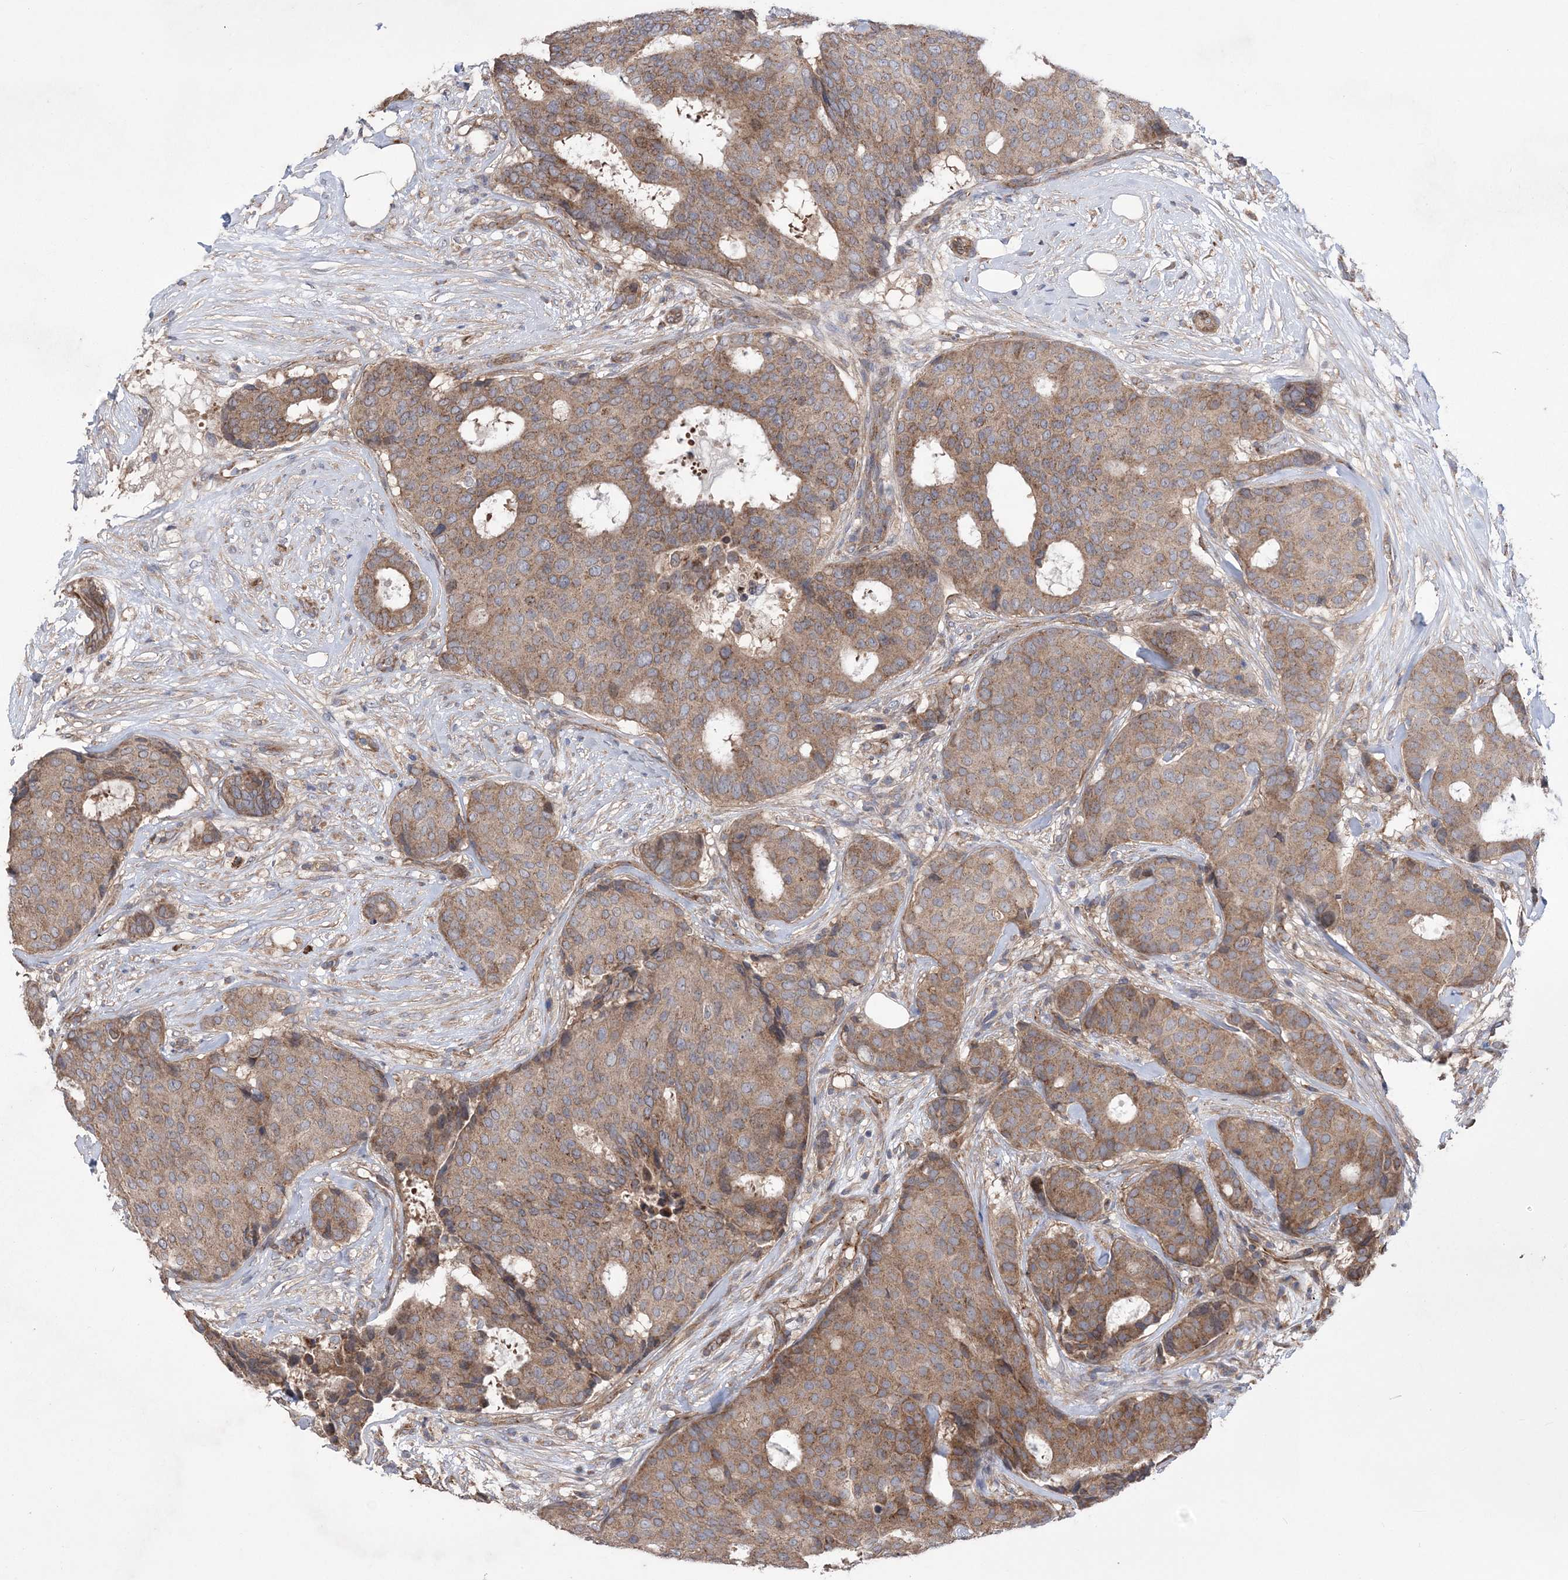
{"staining": {"intensity": "moderate", "quantity": ">75%", "location": "cytoplasmic/membranous"}, "tissue": "breast cancer", "cell_type": "Tumor cells", "image_type": "cancer", "snomed": [{"axis": "morphology", "description": "Duct carcinoma"}, {"axis": "topography", "description": "Breast"}], "caption": "An immunohistochemistry (IHC) micrograph of tumor tissue is shown. Protein staining in brown shows moderate cytoplasmic/membranous positivity in breast cancer within tumor cells.", "gene": "MTRF1L", "patient": {"sex": "female", "age": 75}}